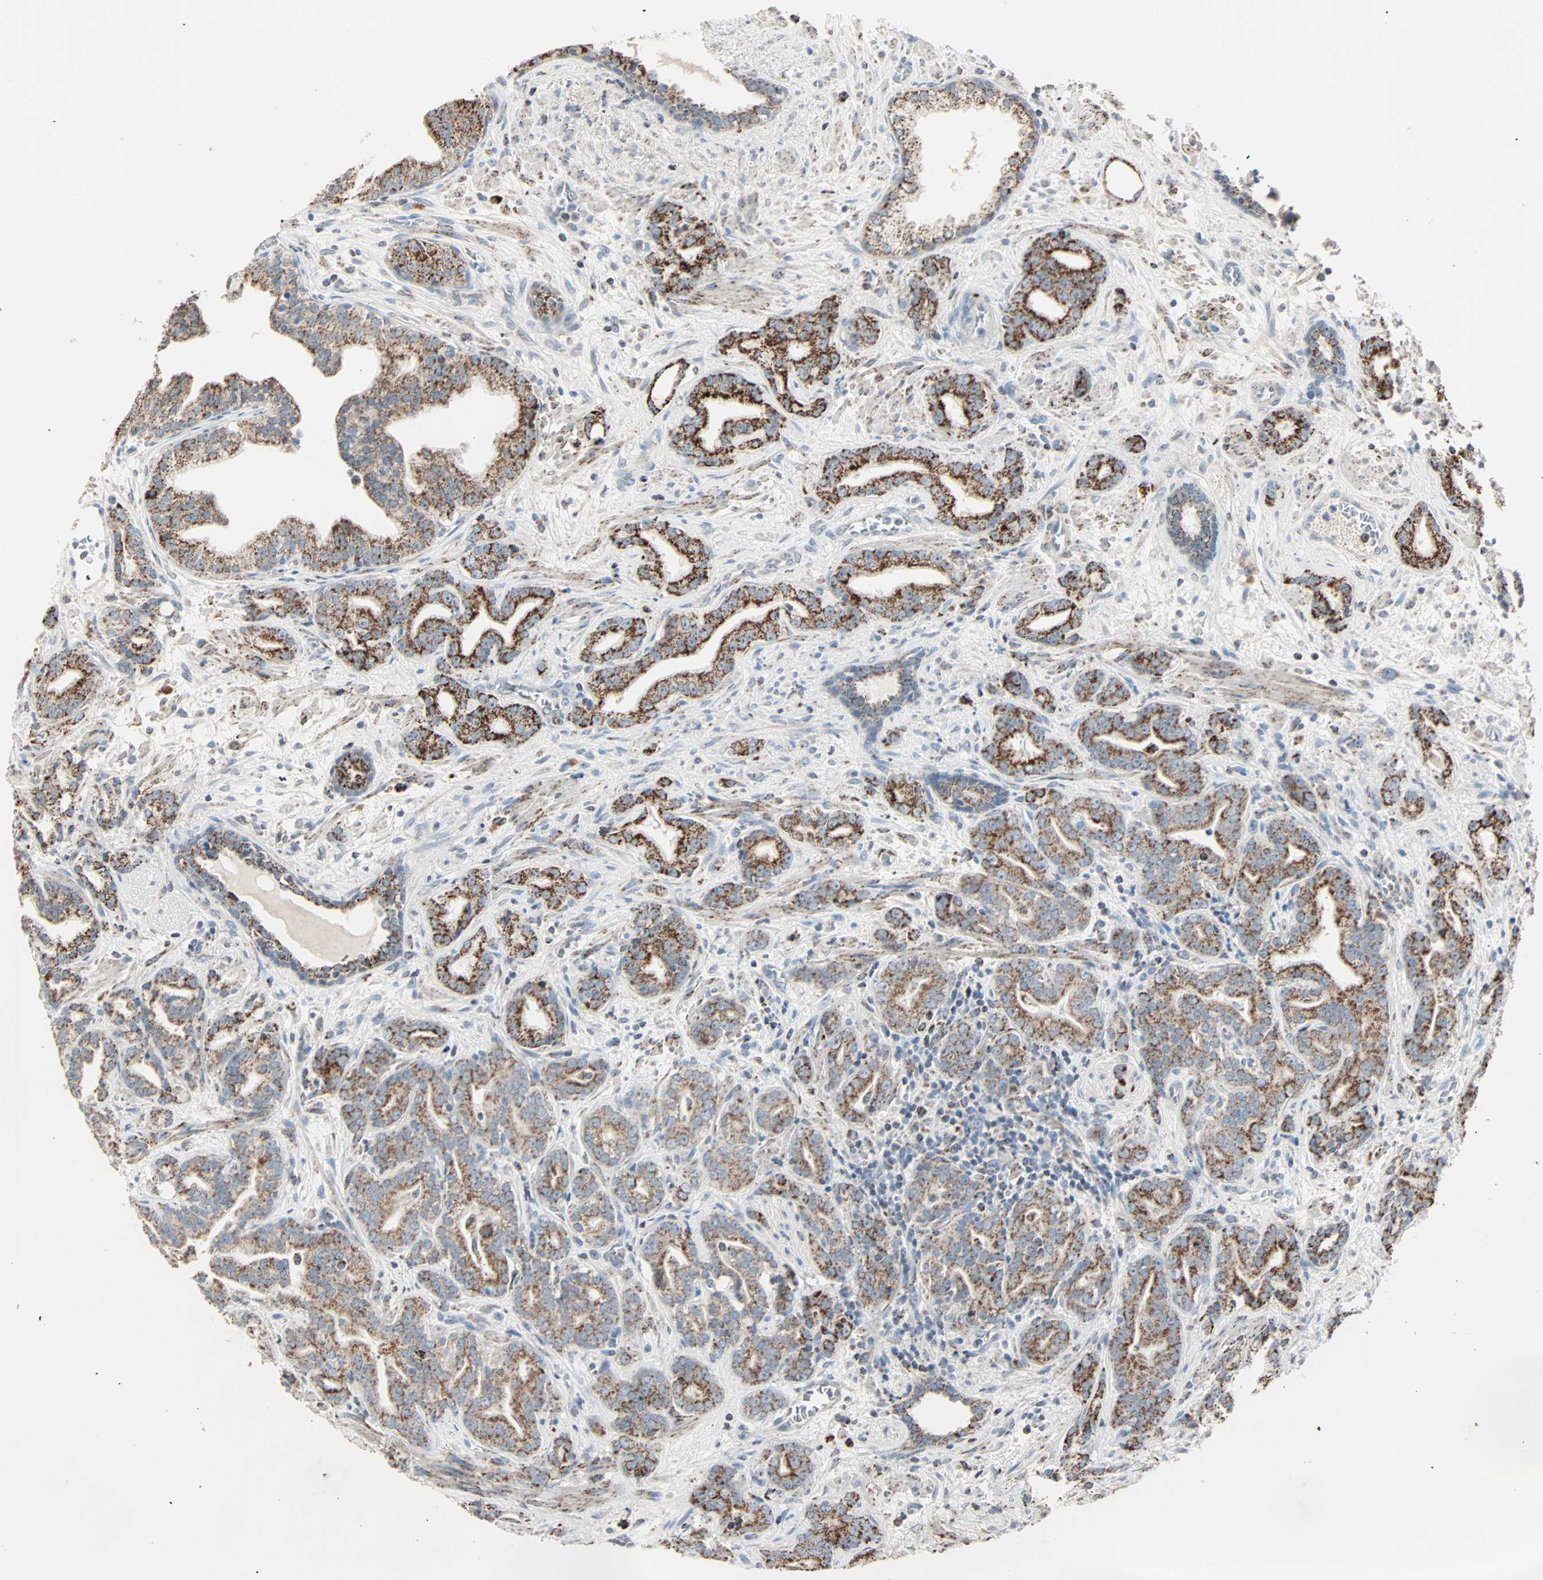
{"staining": {"intensity": "moderate", "quantity": ">75%", "location": "cytoplasmic/membranous"}, "tissue": "prostate cancer", "cell_type": "Tumor cells", "image_type": "cancer", "snomed": [{"axis": "morphology", "description": "Adenocarcinoma, Low grade"}, {"axis": "topography", "description": "Prostate"}], "caption": "The photomicrograph demonstrates a brown stain indicating the presence of a protein in the cytoplasmic/membranous of tumor cells in low-grade adenocarcinoma (prostate).", "gene": "IDH2", "patient": {"sex": "male", "age": 63}}